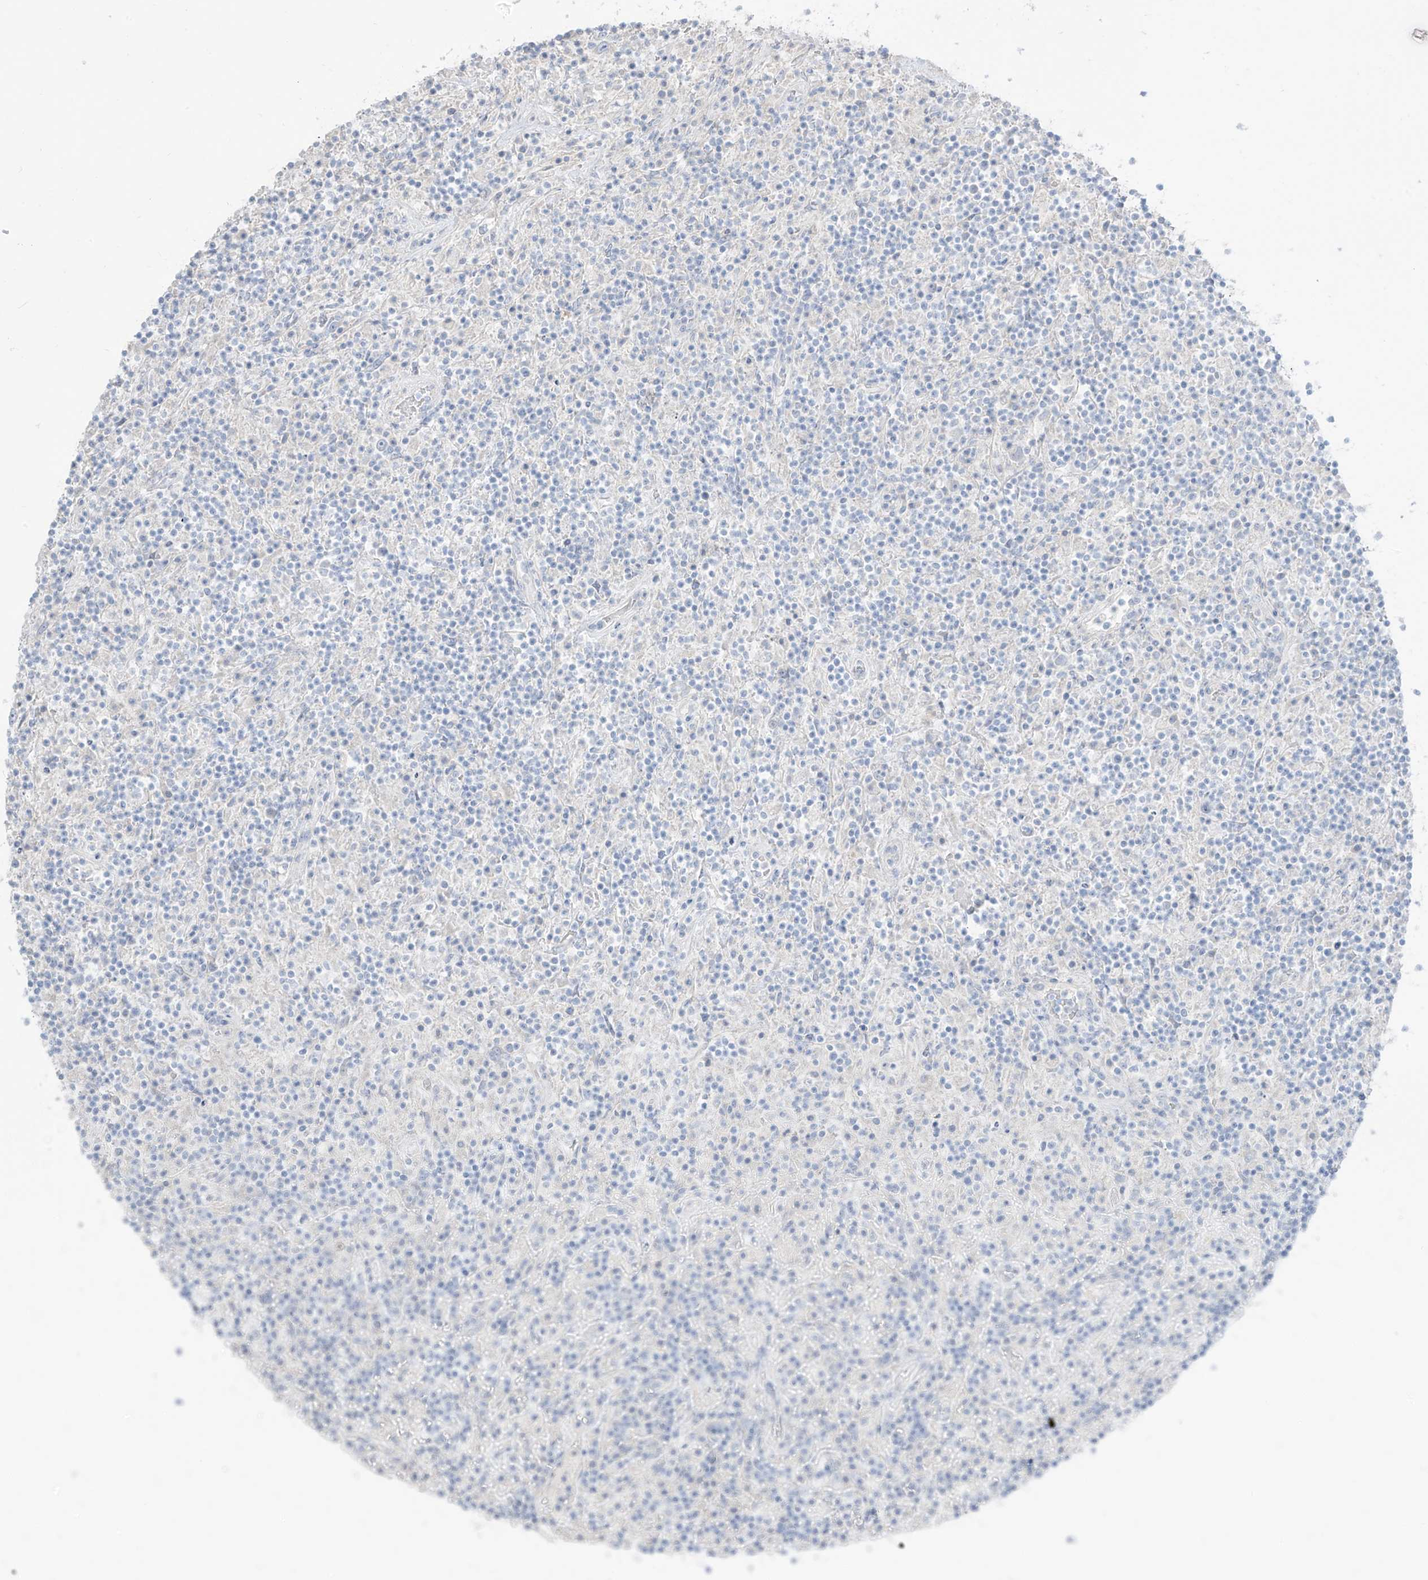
{"staining": {"intensity": "negative", "quantity": "none", "location": "none"}, "tissue": "lymphoma", "cell_type": "Tumor cells", "image_type": "cancer", "snomed": [{"axis": "morphology", "description": "Hodgkin's disease, NOS"}, {"axis": "topography", "description": "Lymph node"}], "caption": "Histopathology image shows no protein positivity in tumor cells of lymphoma tissue.", "gene": "ARHGEF40", "patient": {"sex": "male", "age": 70}}